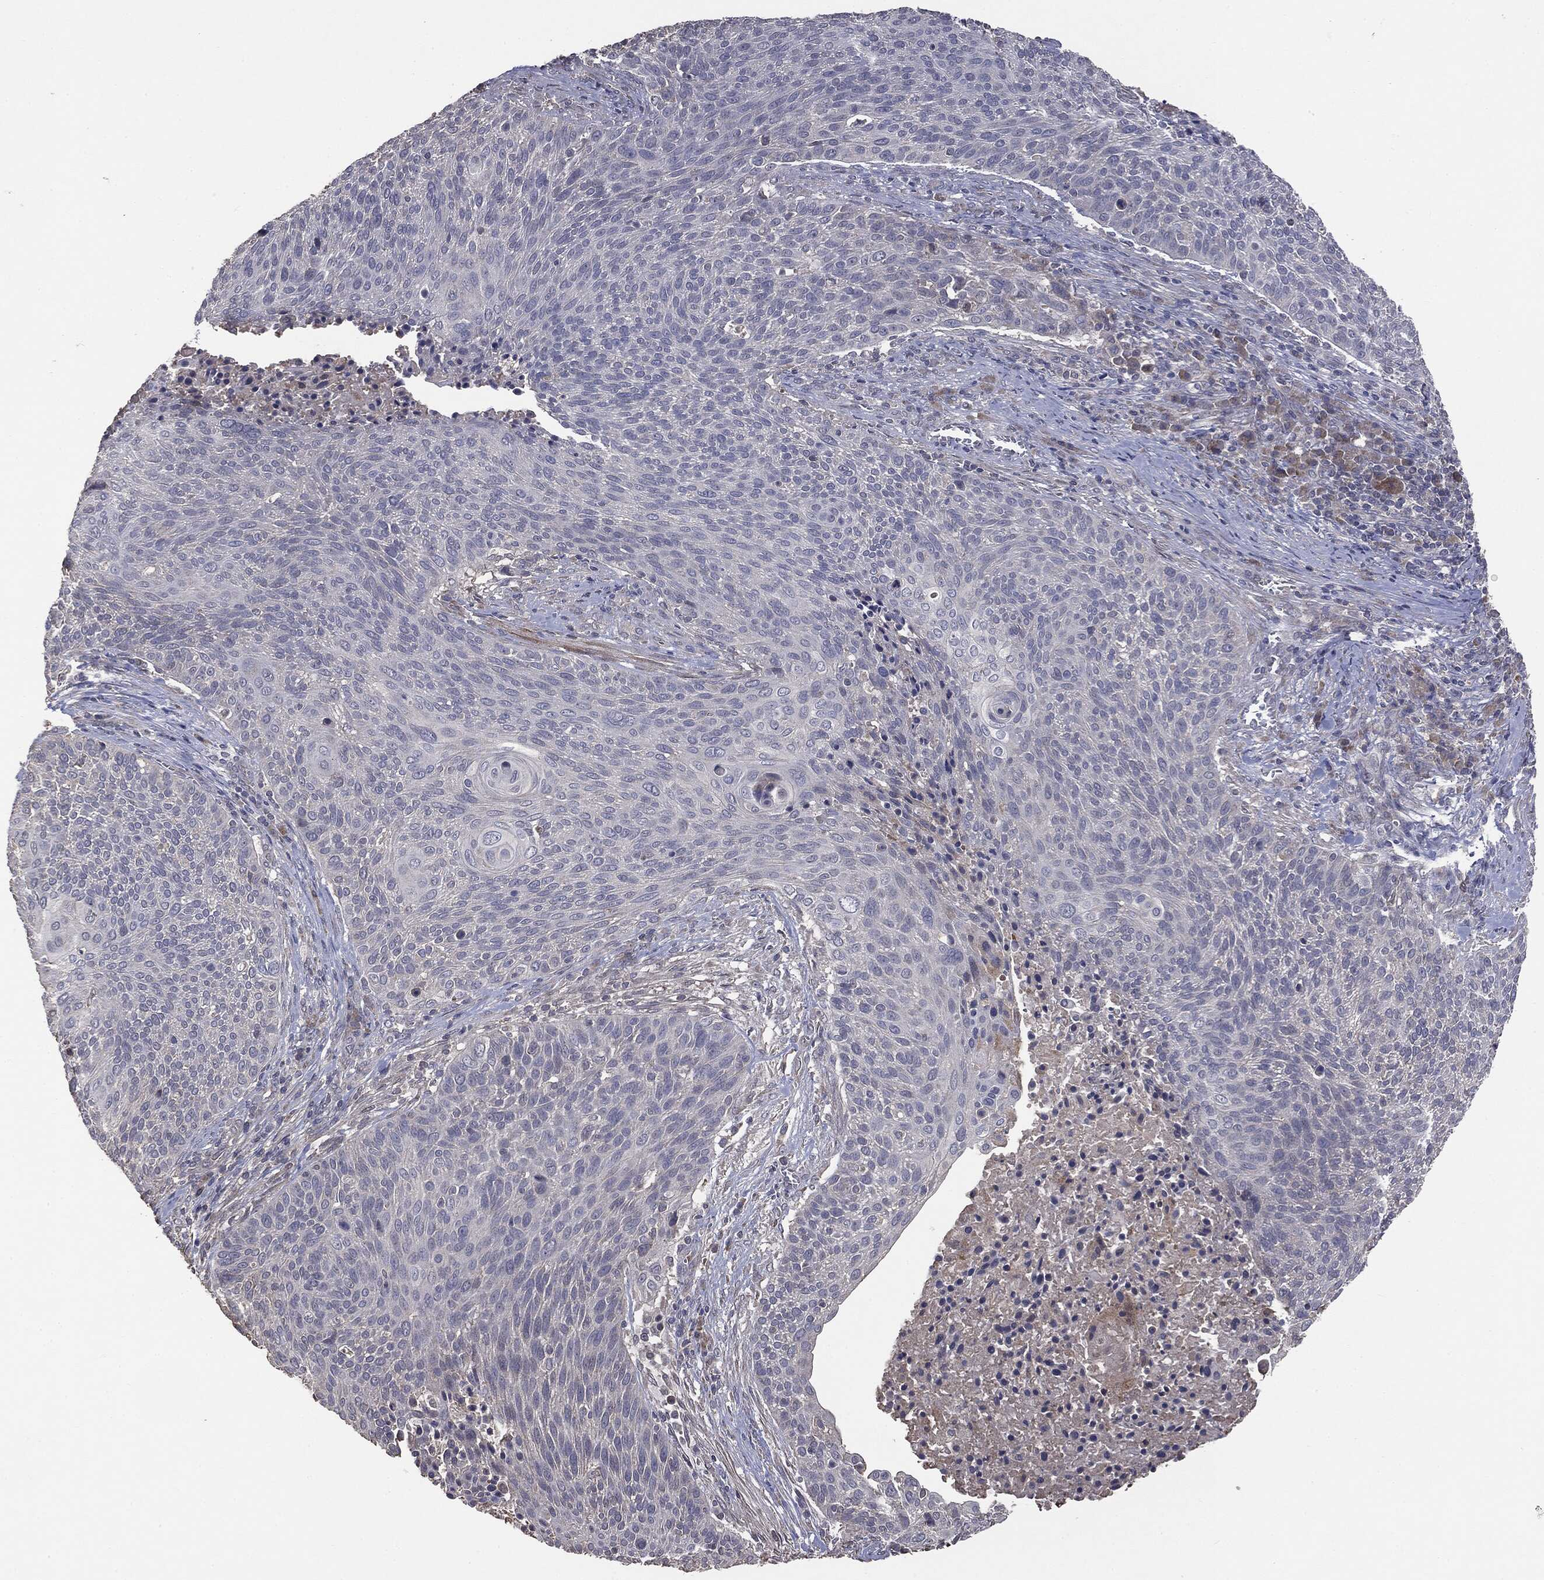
{"staining": {"intensity": "negative", "quantity": "none", "location": "none"}, "tissue": "cervical cancer", "cell_type": "Tumor cells", "image_type": "cancer", "snomed": [{"axis": "morphology", "description": "Squamous cell carcinoma, NOS"}, {"axis": "topography", "description": "Cervix"}], "caption": "Tumor cells show no significant expression in cervical cancer.", "gene": "MTOR", "patient": {"sex": "female", "age": 31}}